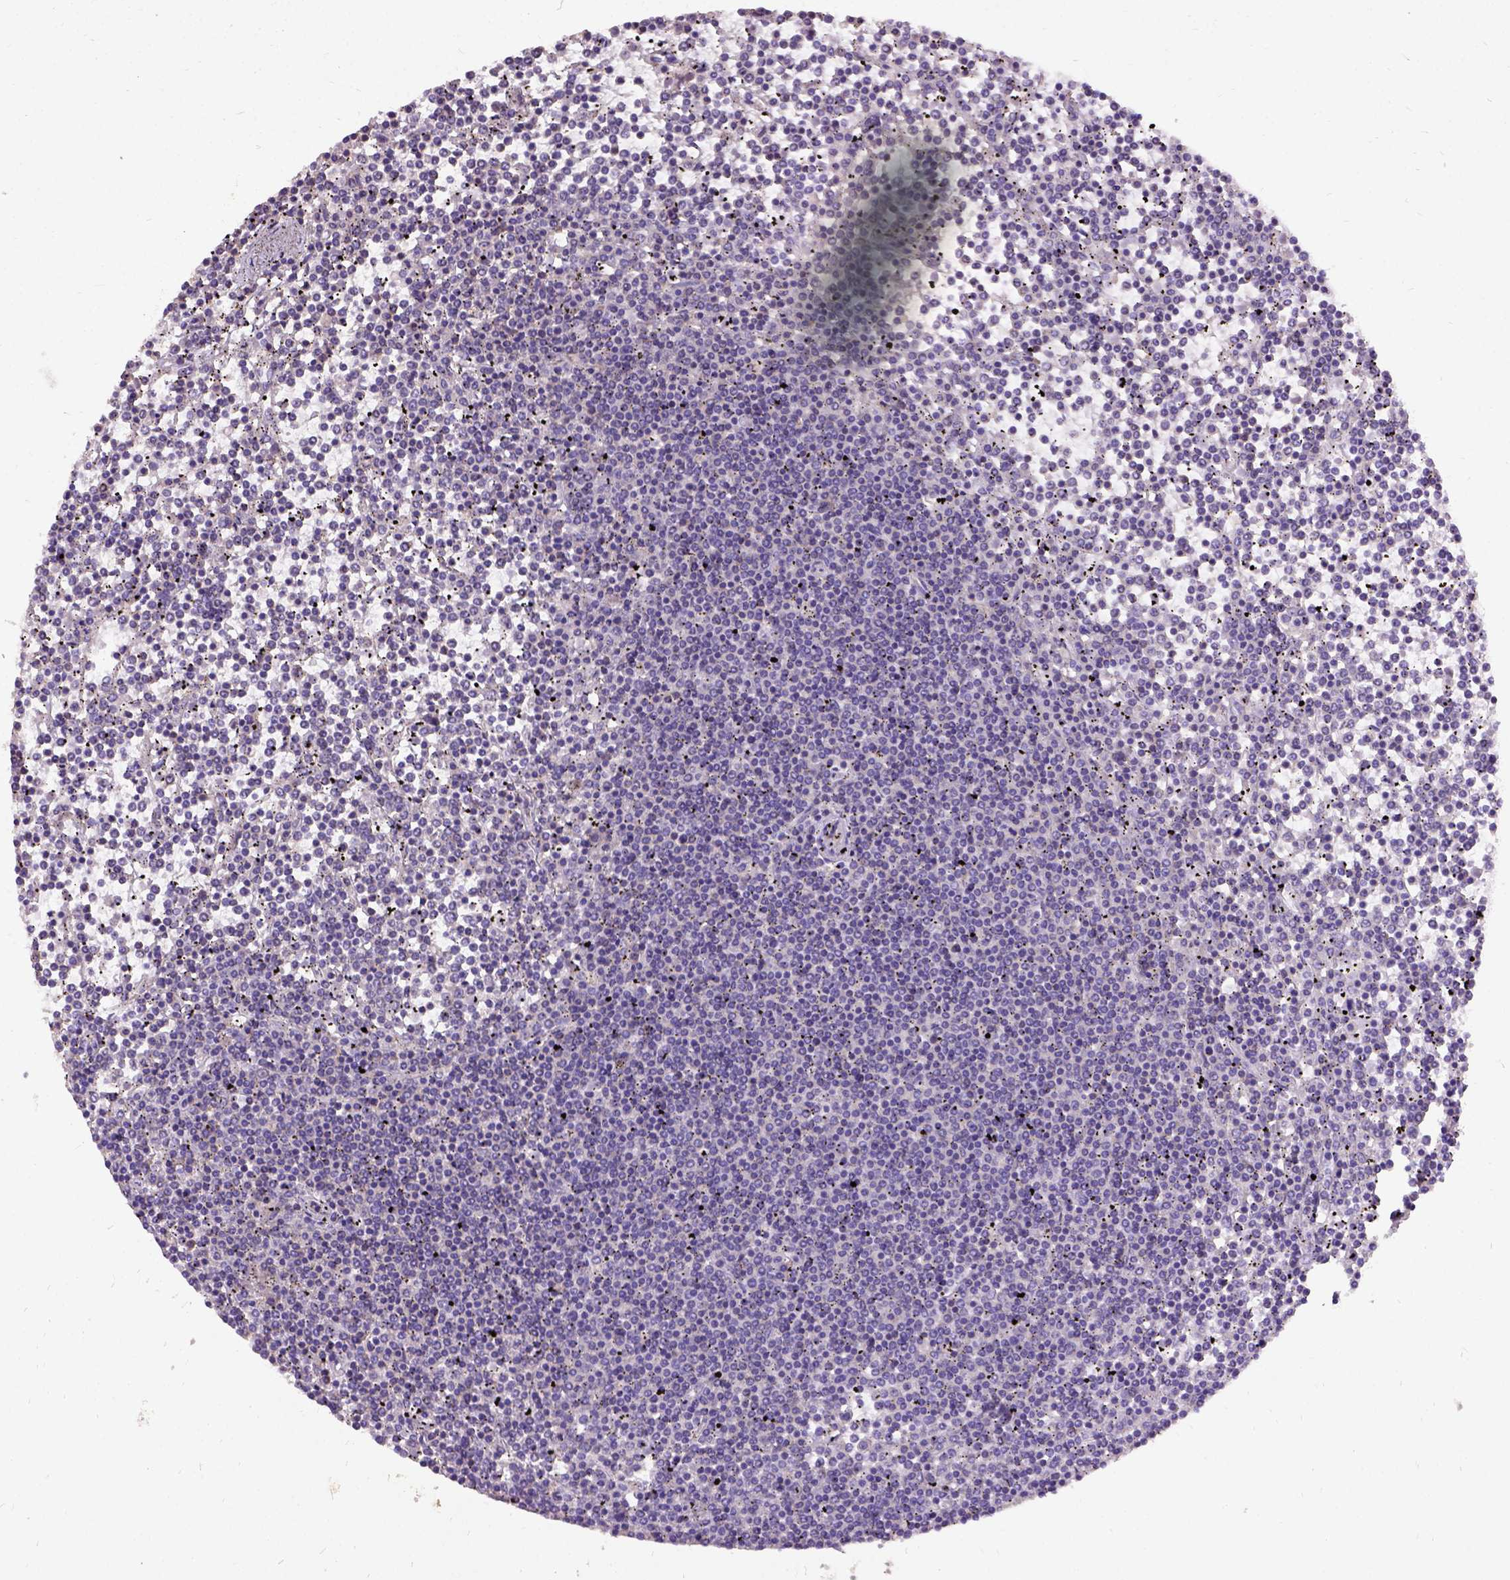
{"staining": {"intensity": "negative", "quantity": "none", "location": "none"}, "tissue": "lymphoma", "cell_type": "Tumor cells", "image_type": "cancer", "snomed": [{"axis": "morphology", "description": "Malignant lymphoma, non-Hodgkin's type, Low grade"}, {"axis": "topography", "description": "Spleen"}], "caption": "High power microscopy photomicrograph of an immunohistochemistry (IHC) photomicrograph of lymphoma, revealing no significant staining in tumor cells. Brightfield microscopy of immunohistochemistry stained with DAB (3,3'-diaminobenzidine) (brown) and hematoxylin (blue), captured at high magnification.", "gene": "DQX1", "patient": {"sex": "female", "age": 19}}